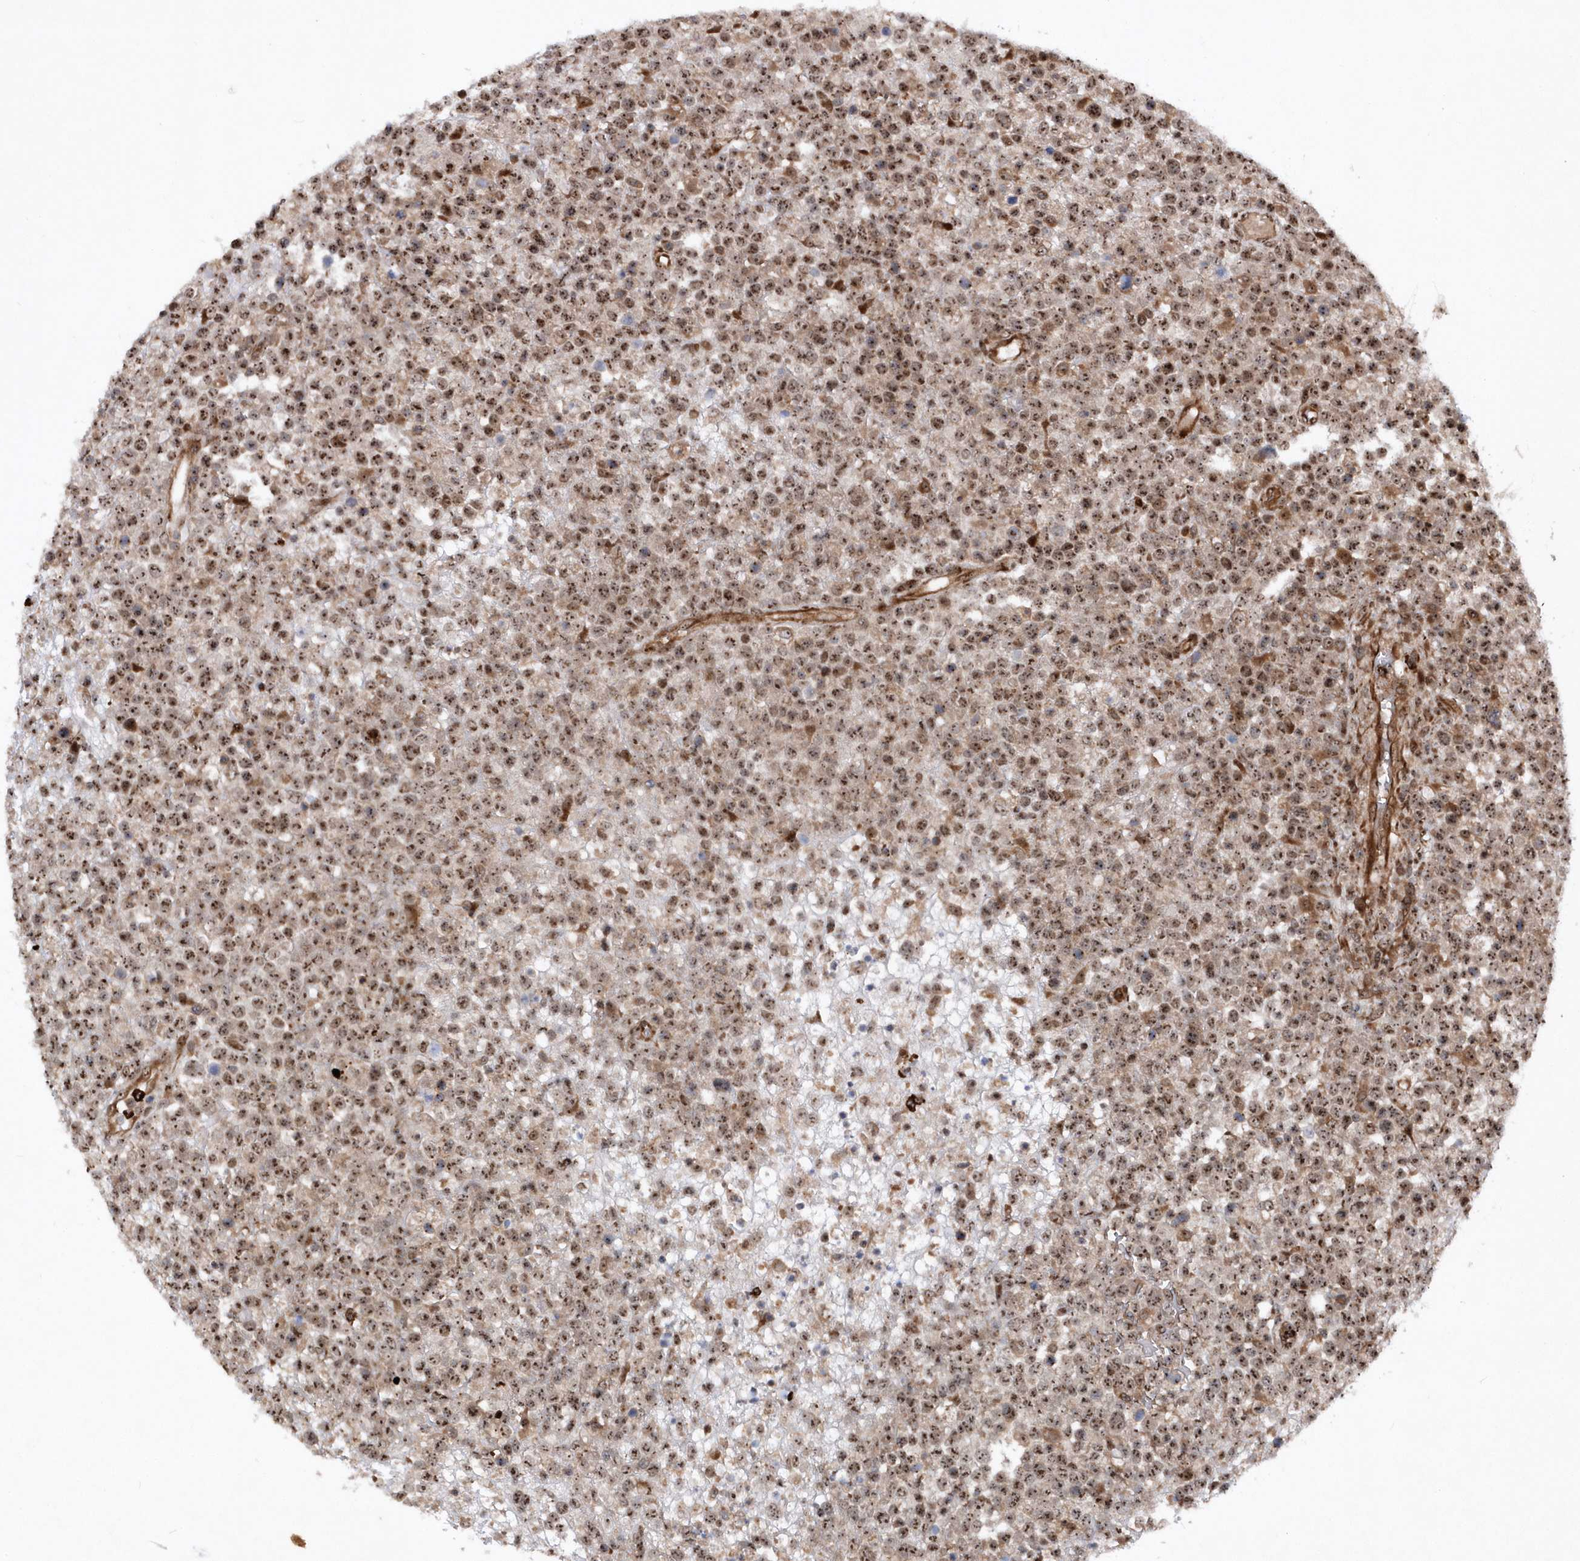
{"staining": {"intensity": "moderate", "quantity": ">75%", "location": "cytoplasmic/membranous,nuclear"}, "tissue": "lymphoma", "cell_type": "Tumor cells", "image_type": "cancer", "snomed": [{"axis": "morphology", "description": "Malignant lymphoma, non-Hodgkin's type, High grade"}, {"axis": "topography", "description": "Colon"}], "caption": "This histopathology image reveals IHC staining of human lymphoma, with medium moderate cytoplasmic/membranous and nuclear expression in approximately >75% of tumor cells.", "gene": "SOWAHB", "patient": {"sex": "female", "age": 53}}